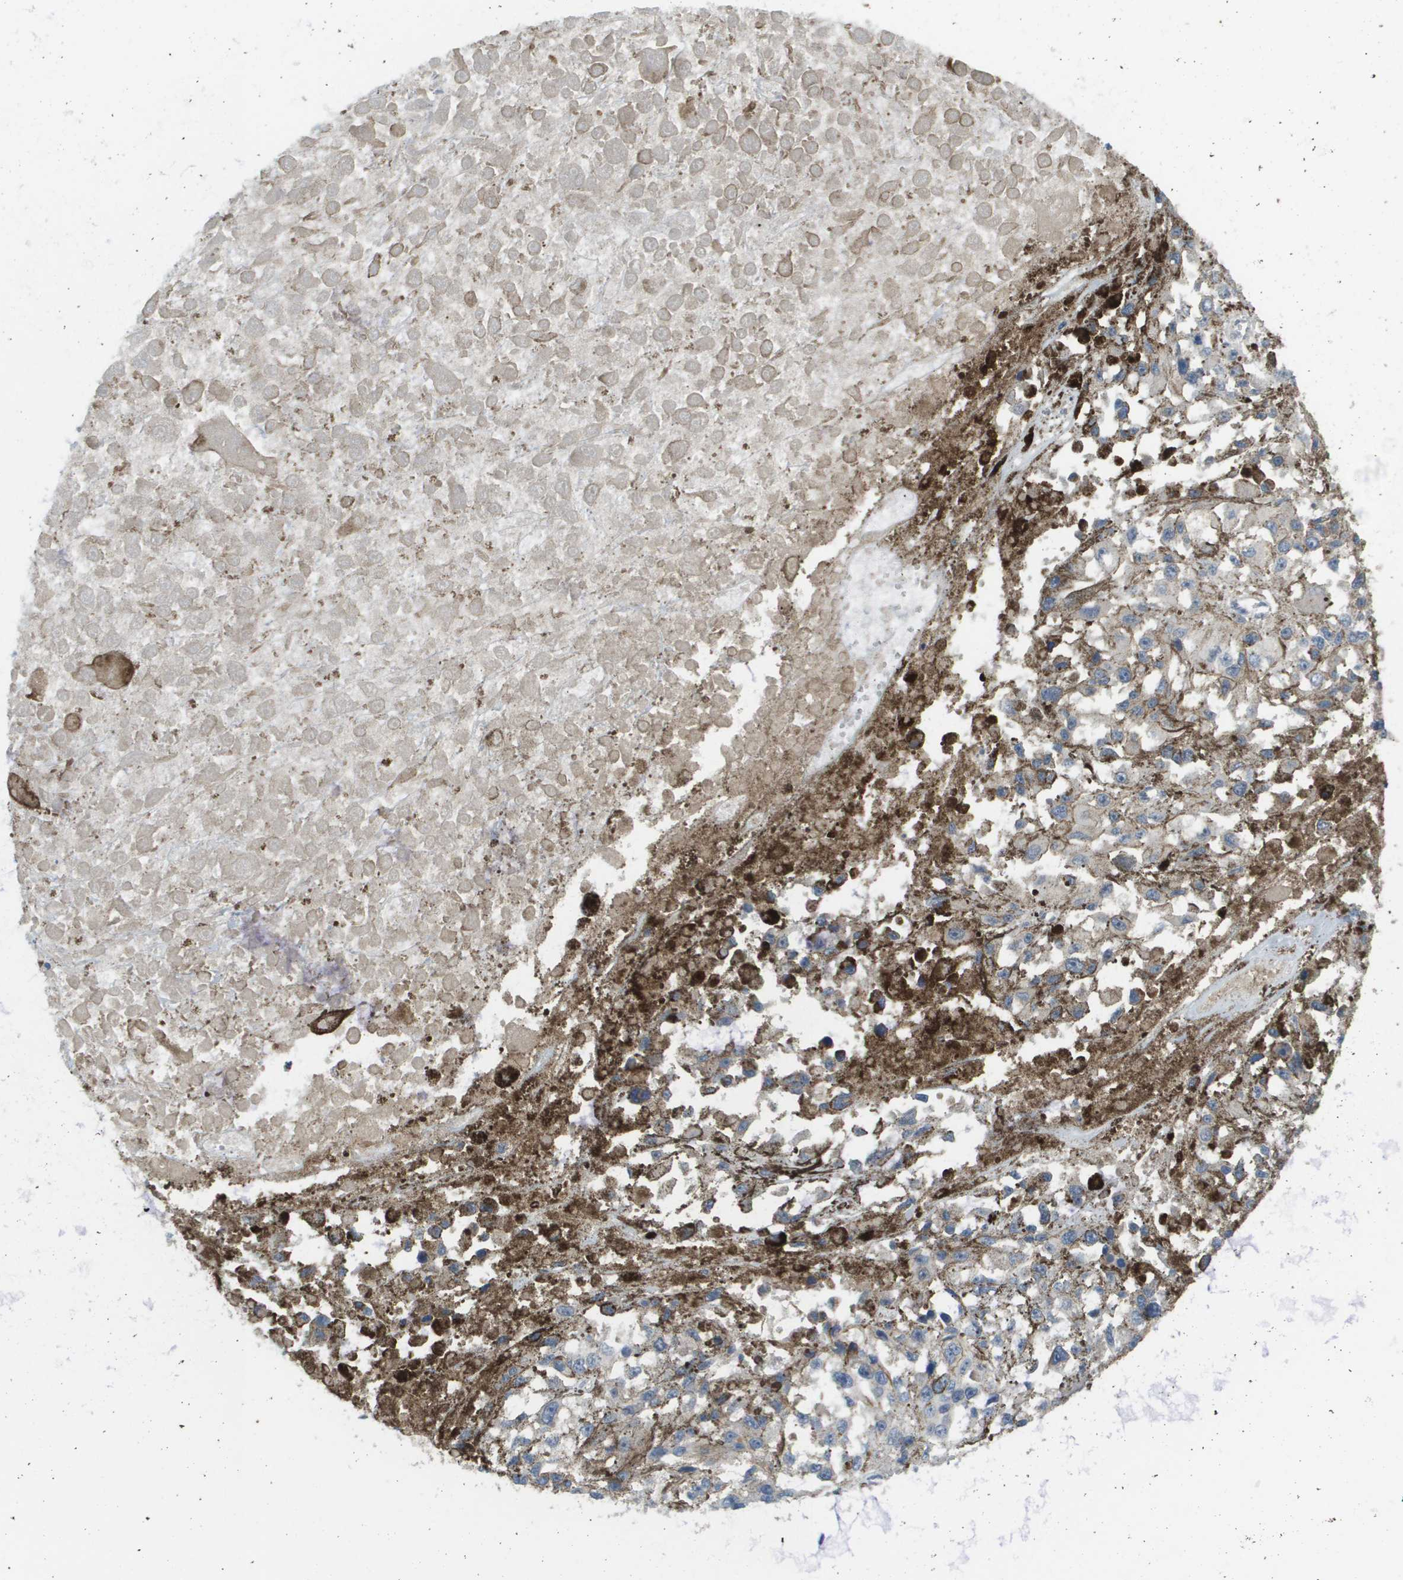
{"staining": {"intensity": "negative", "quantity": "none", "location": "none"}, "tissue": "melanoma", "cell_type": "Tumor cells", "image_type": "cancer", "snomed": [{"axis": "morphology", "description": "Malignant melanoma, Metastatic site"}, {"axis": "topography", "description": "Lymph node"}], "caption": "High magnification brightfield microscopy of malignant melanoma (metastatic site) stained with DAB (3,3'-diaminobenzidine) (brown) and counterstained with hematoxylin (blue): tumor cells show no significant staining. Brightfield microscopy of immunohistochemistry (IHC) stained with DAB (3,3'-diaminobenzidine) (brown) and hematoxylin (blue), captured at high magnification.", "gene": "KRT23", "patient": {"sex": "male", "age": 59}}